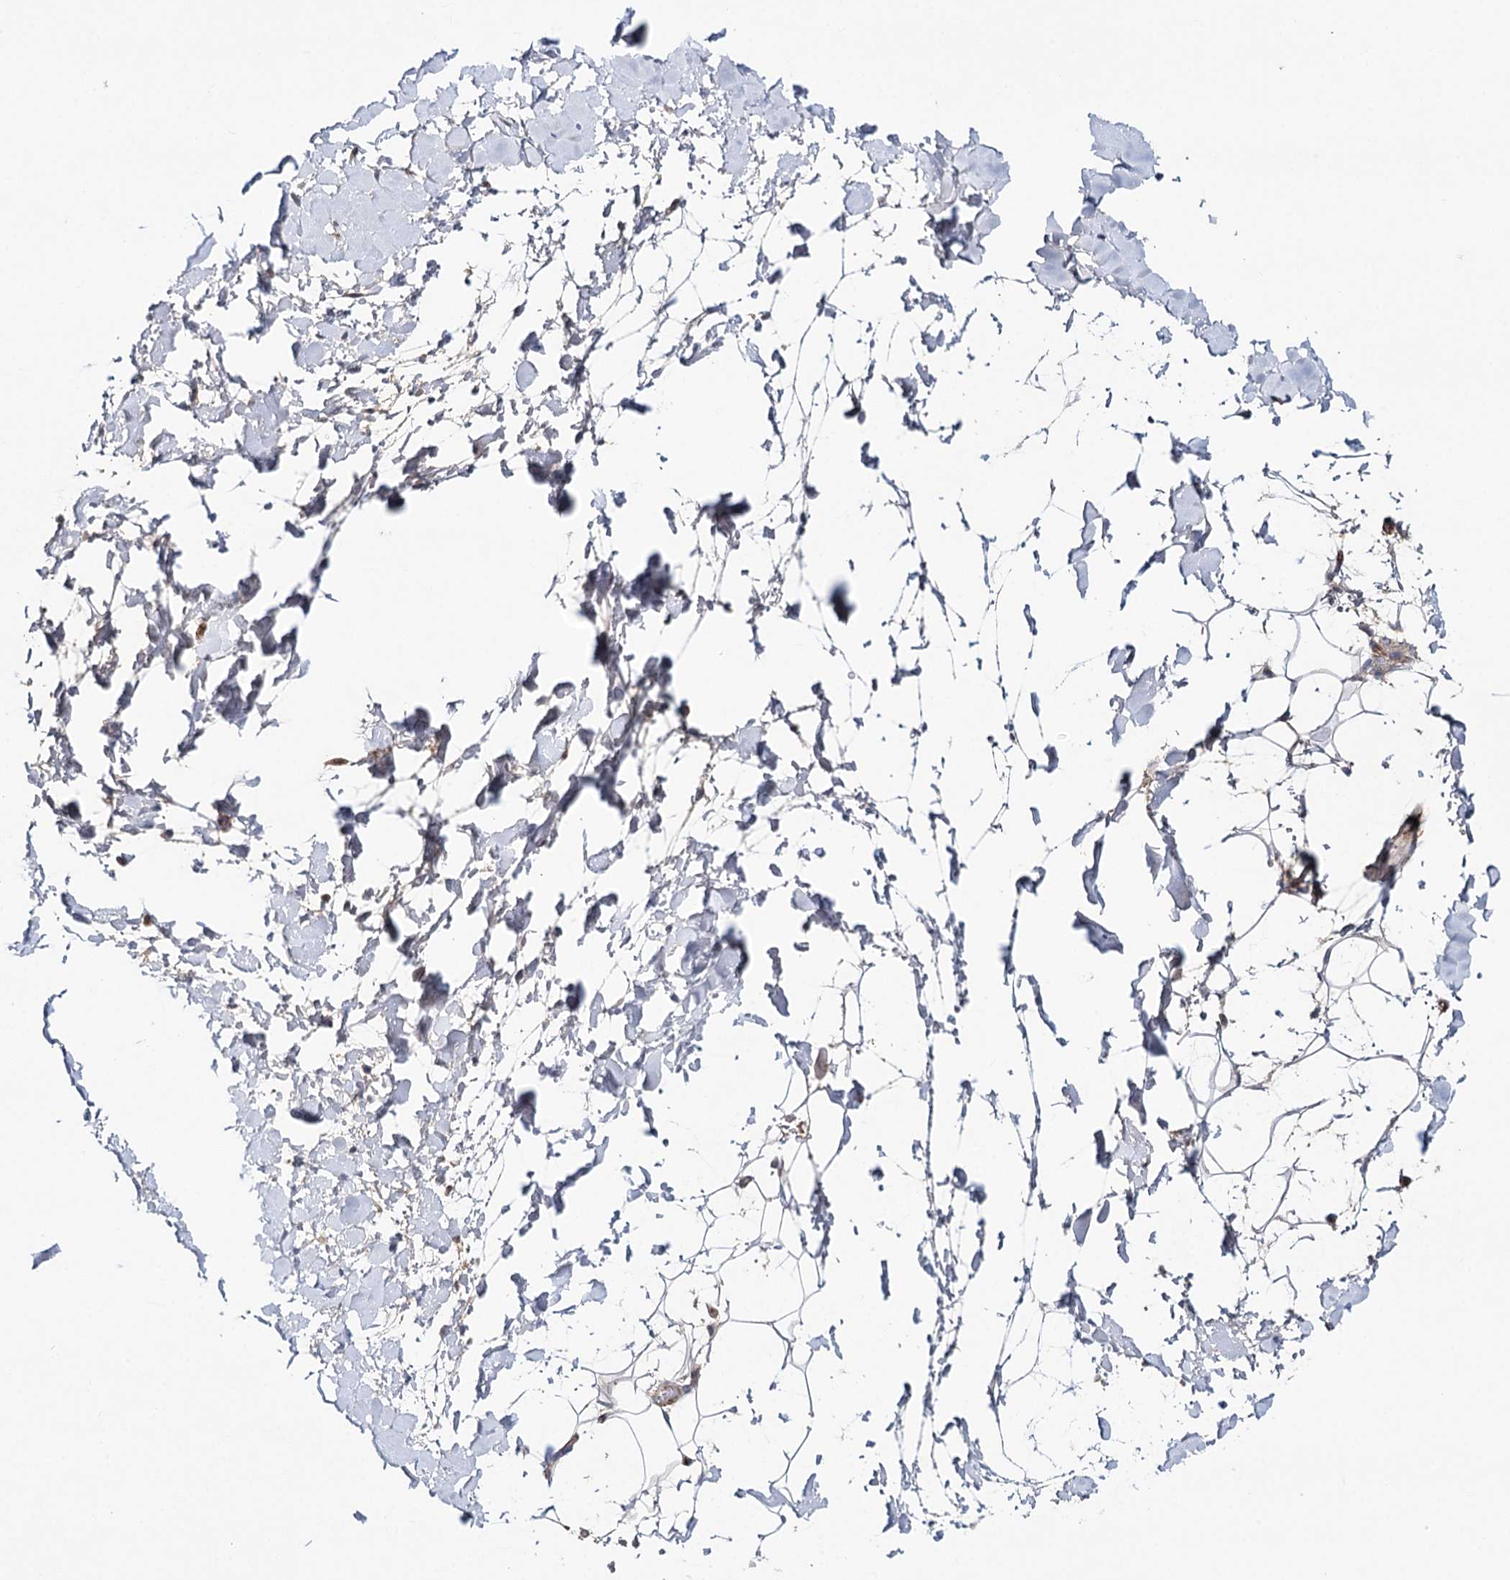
{"staining": {"intensity": "negative", "quantity": "none", "location": "none"}, "tissue": "adipose tissue", "cell_type": "Adipocytes", "image_type": "normal", "snomed": [{"axis": "morphology", "description": "Normal tissue, NOS"}, {"axis": "topography", "description": "Breast"}], "caption": "Histopathology image shows no protein expression in adipocytes of unremarkable adipose tissue. (DAB immunohistochemistry, high magnification).", "gene": "PKP4", "patient": {"sex": "female", "age": 26}}